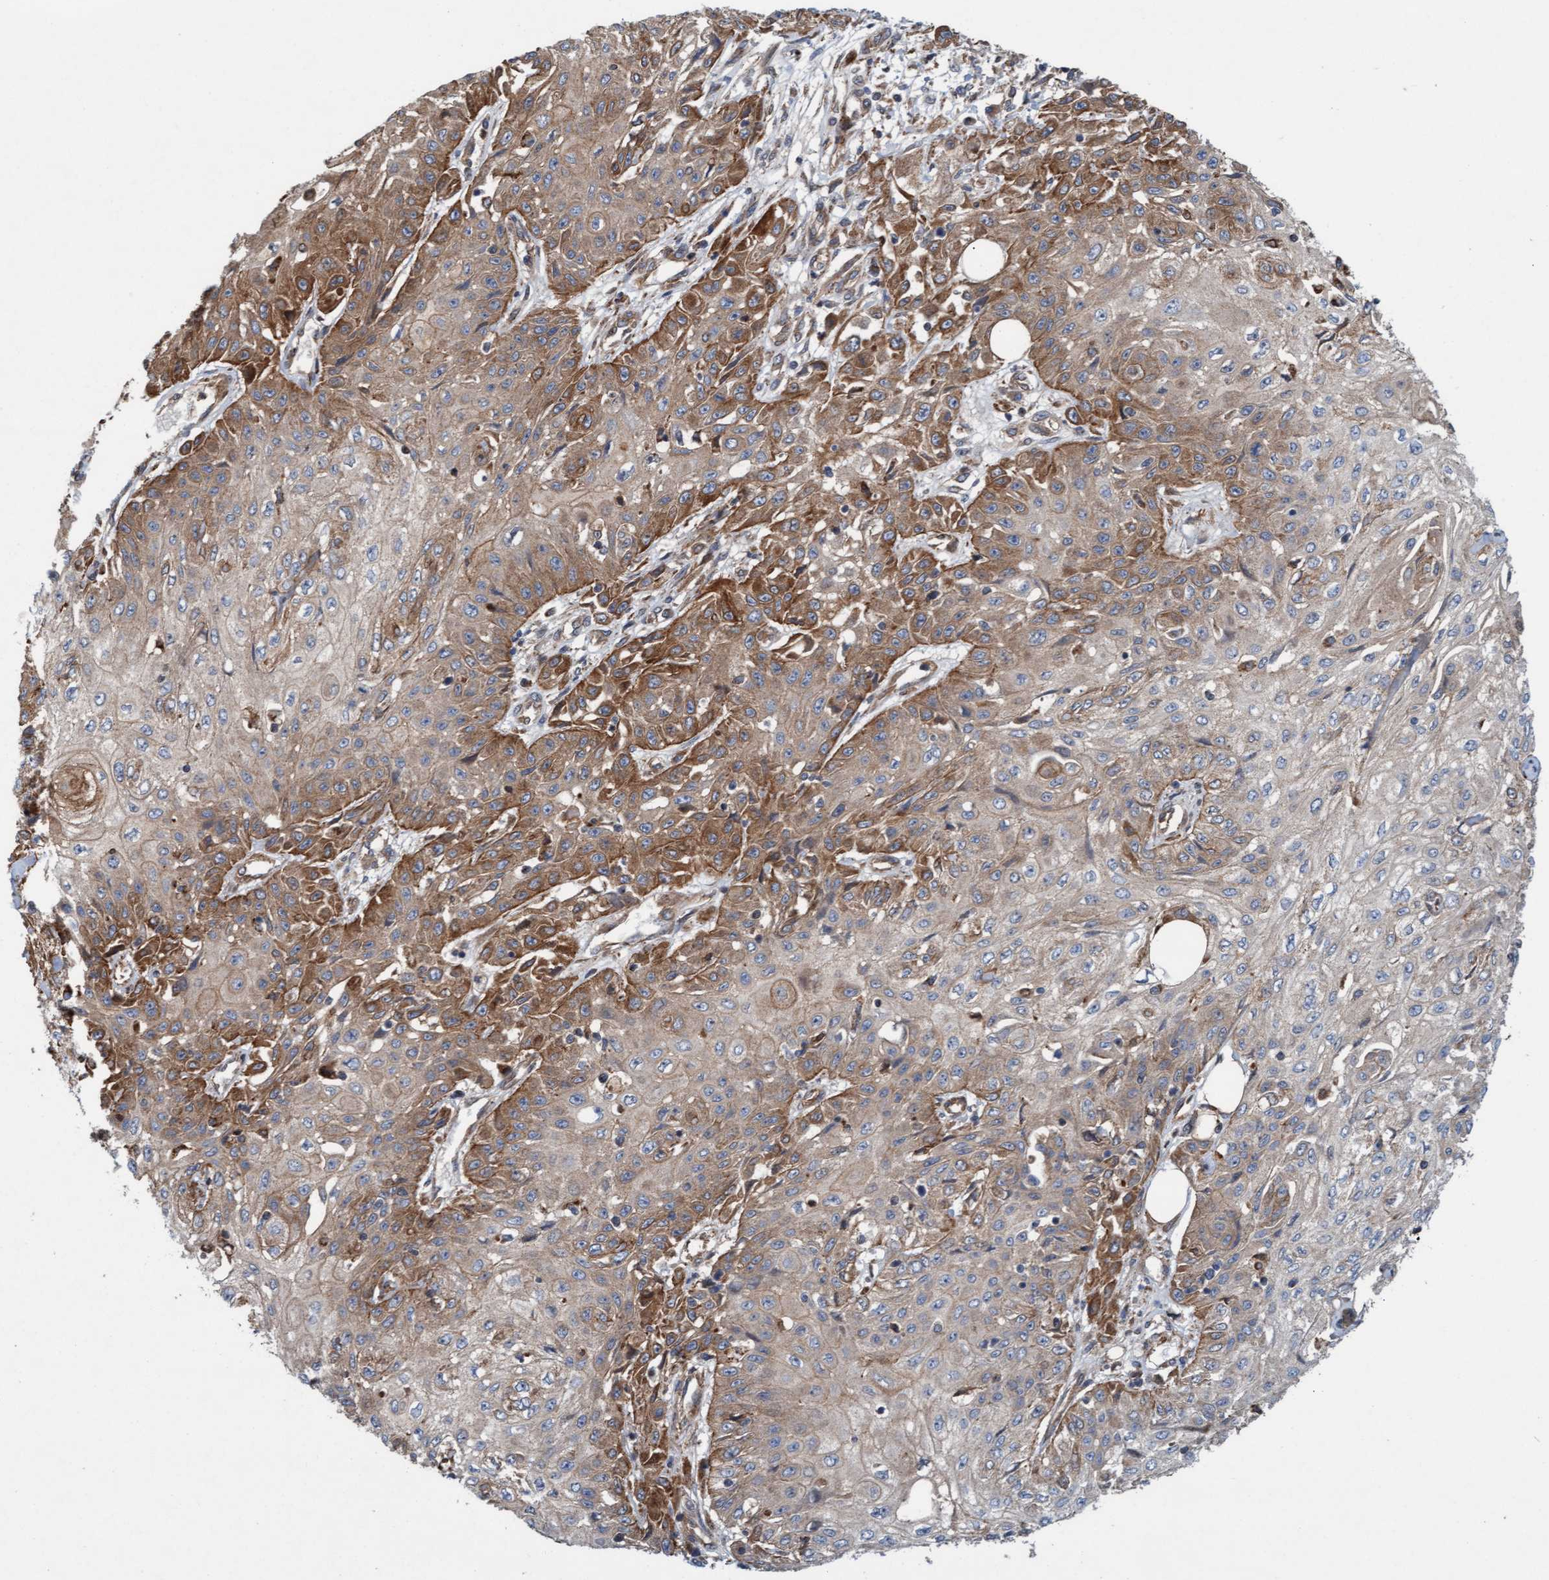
{"staining": {"intensity": "moderate", "quantity": "25%-75%", "location": "cytoplasmic/membranous"}, "tissue": "skin cancer", "cell_type": "Tumor cells", "image_type": "cancer", "snomed": [{"axis": "morphology", "description": "Squamous cell carcinoma, NOS"}, {"axis": "morphology", "description": "Squamous cell carcinoma, metastatic, NOS"}, {"axis": "topography", "description": "Skin"}, {"axis": "topography", "description": "Lymph node"}], "caption": "Moderate cytoplasmic/membranous protein positivity is identified in approximately 25%-75% of tumor cells in squamous cell carcinoma (skin).", "gene": "ERAL1", "patient": {"sex": "male", "age": 75}}